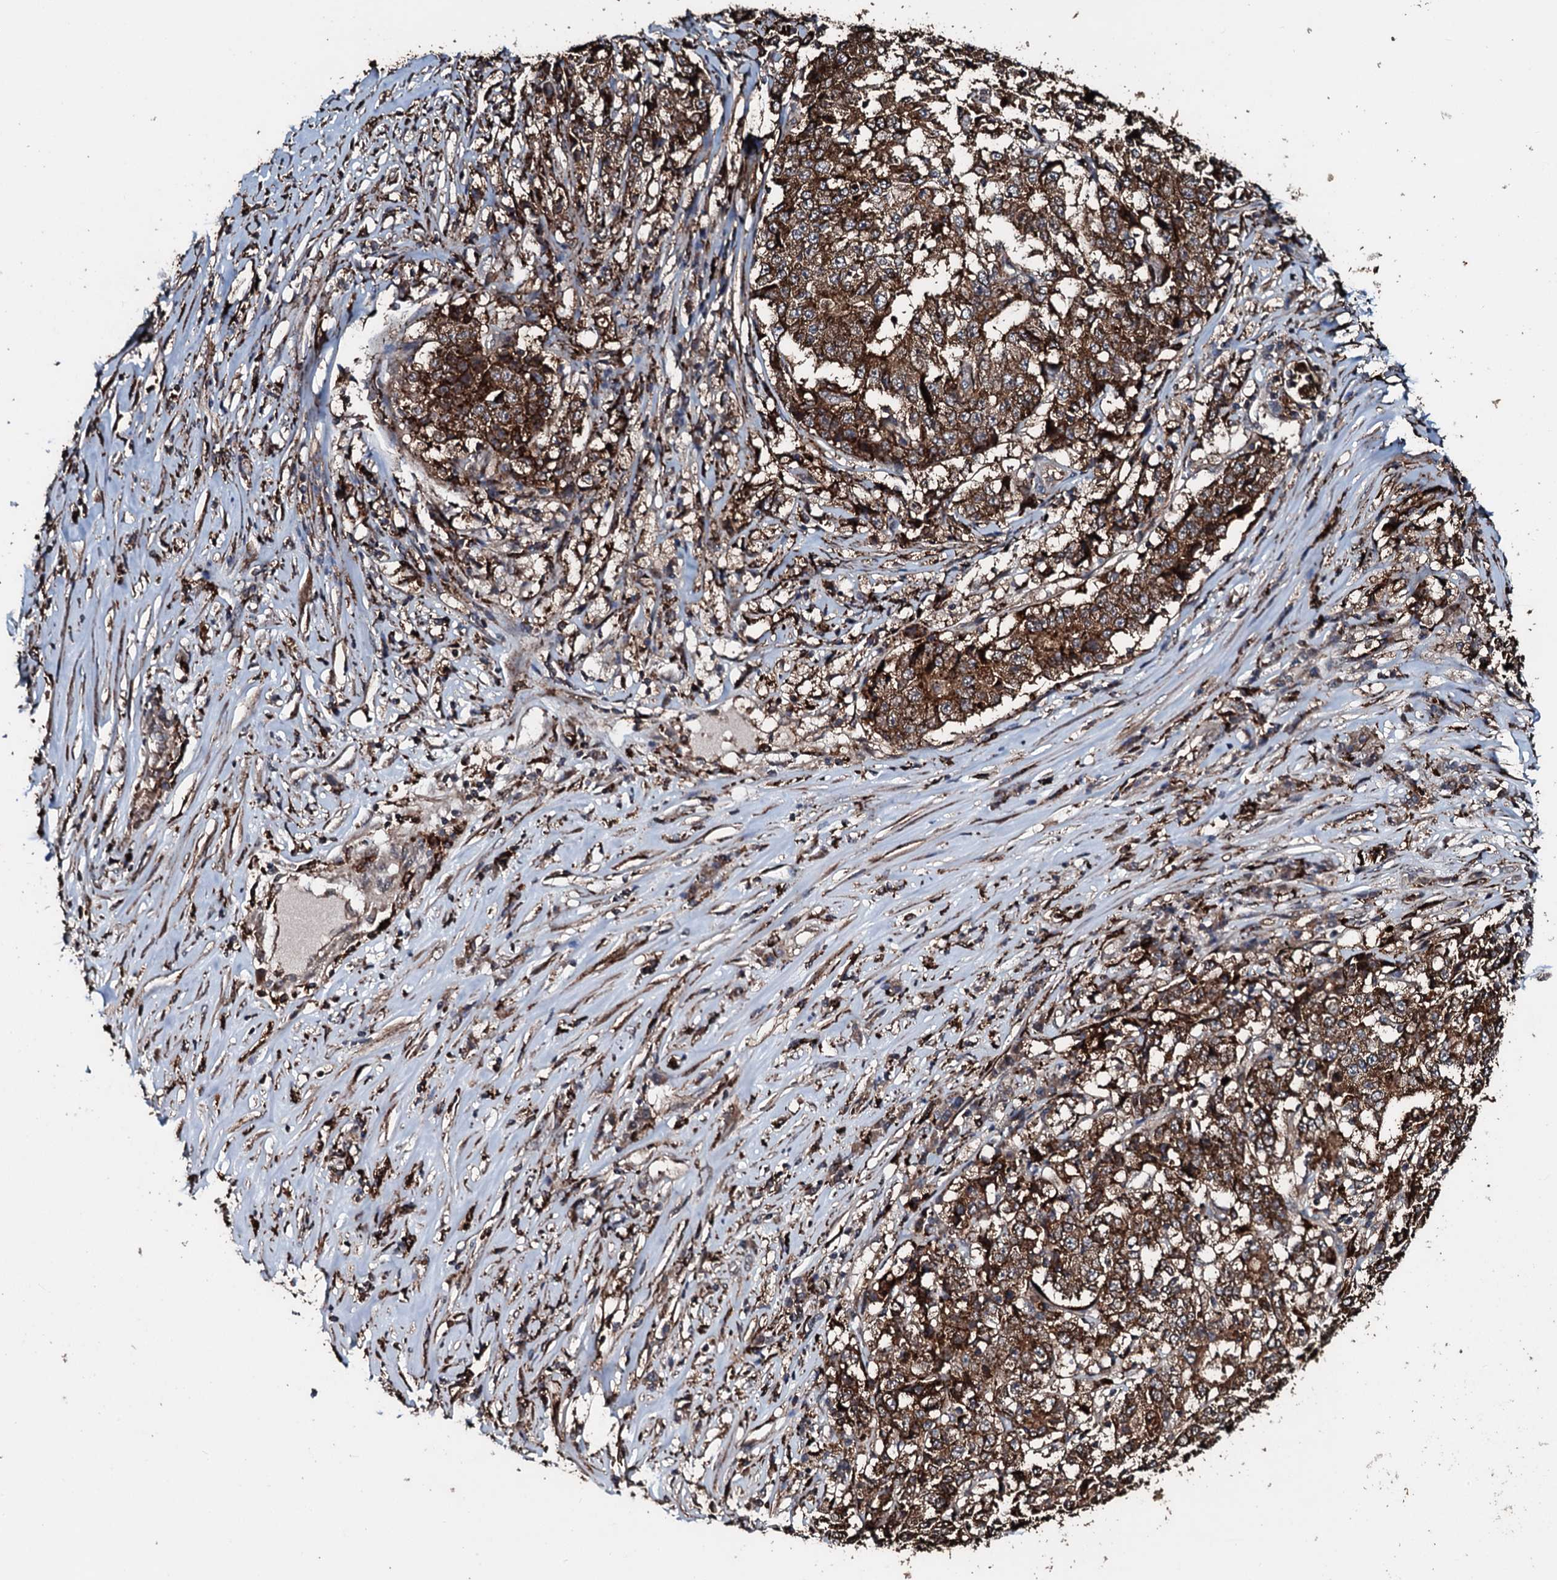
{"staining": {"intensity": "strong", "quantity": ">75%", "location": "cytoplasmic/membranous"}, "tissue": "stomach cancer", "cell_type": "Tumor cells", "image_type": "cancer", "snomed": [{"axis": "morphology", "description": "Adenocarcinoma, NOS"}, {"axis": "topography", "description": "Stomach"}], "caption": "Immunohistochemistry (DAB) staining of stomach adenocarcinoma reveals strong cytoplasmic/membranous protein positivity in about >75% of tumor cells. Nuclei are stained in blue.", "gene": "TPGS2", "patient": {"sex": "male", "age": 59}}